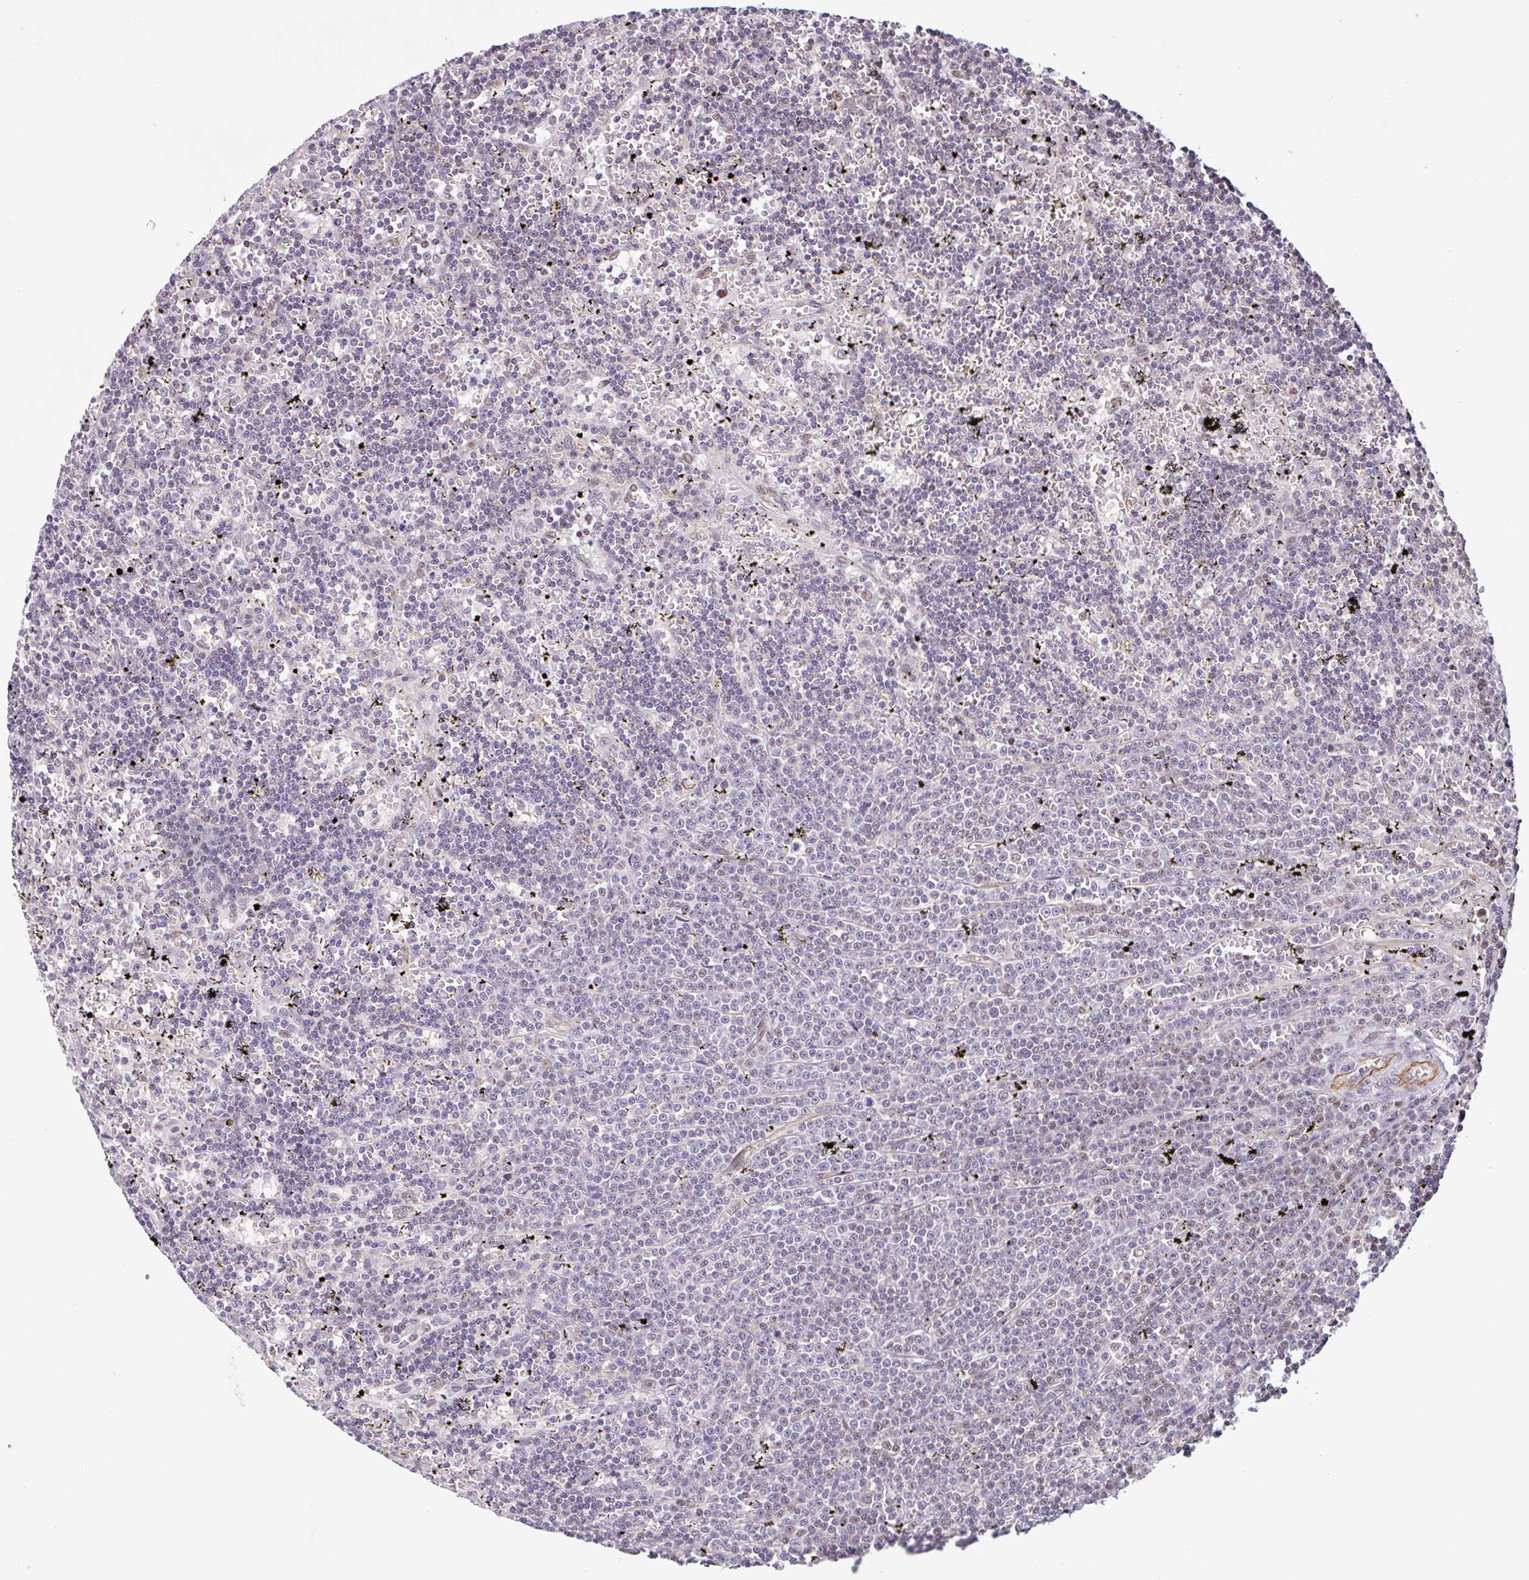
{"staining": {"intensity": "negative", "quantity": "none", "location": "none"}, "tissue": "lymphoma", "cell_type": "Tumor cells", "image_type": "cancer", "snomed": [{"axis": "morphology", "description": "Malignant lymphoma, non-Hodgkin's type, Low grade"}, {"axis": "topography", "description": "Spleen"}], "caption": "Immunohistochemistry image of lymphoma stained for a protein (brown), which reveals no positivity in tumor cells.", "gene": "ZNF689", "patient": {"sex": "male", "age": 60}}